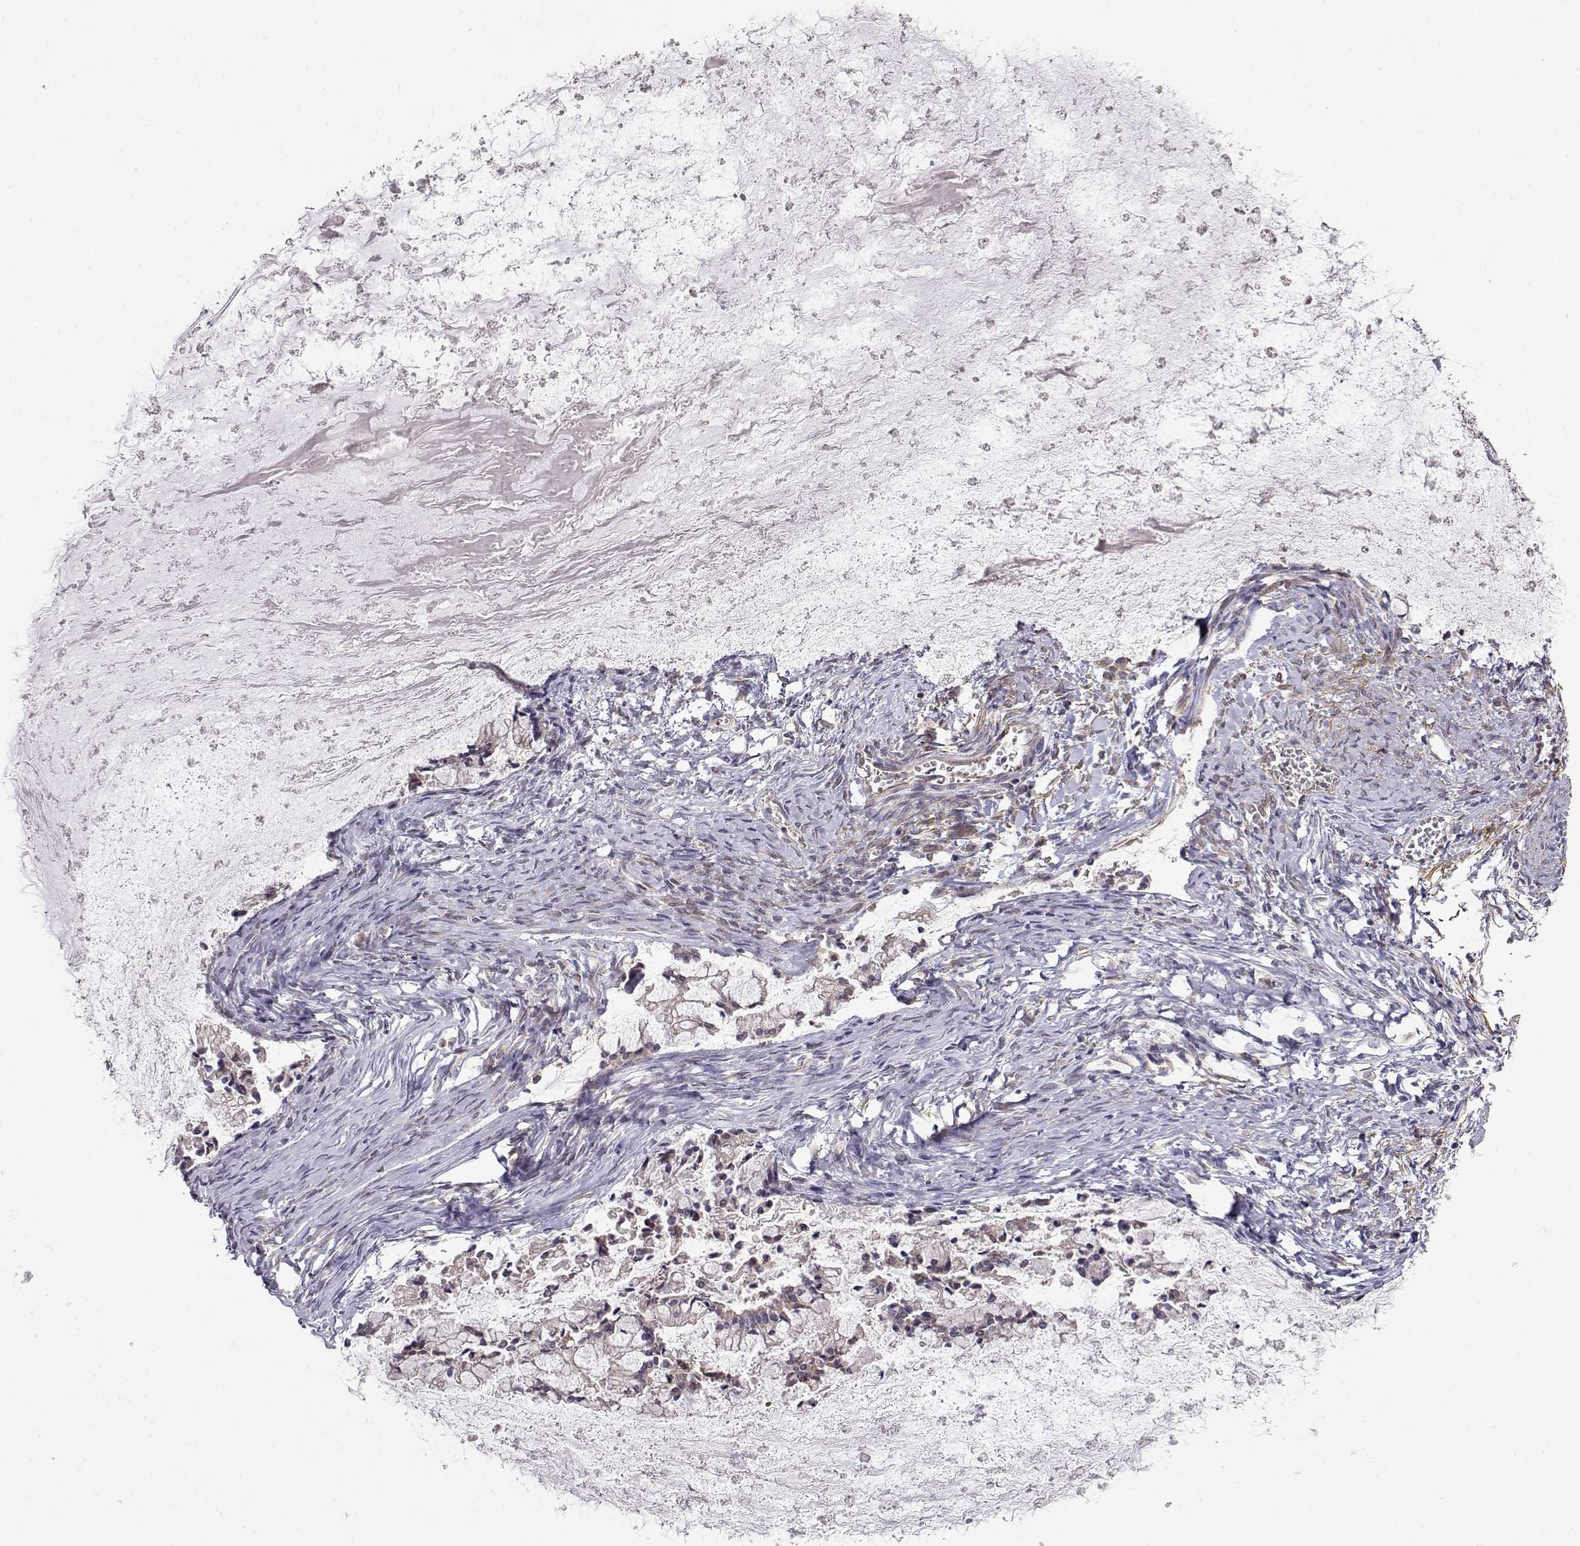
{"staining": {"intensity": "weak", "quantity": ">75%", "location": "cytoplasmic/membranous"}, "tissue": "ovarian cancer", "cell_type": "Tumor cells", "image_type": "cancer", "snomed": [{"axis": "morphology", "description": "Cystadenocarcinoma, mucinous, NOS"}, {"axis": "topography", "description": "Ovary"}], "caption": "Weak cytoplasmic/membranous protein expression is appreciated in about >75% of tumor cells in ovarian cancer.", "gene": "PAIP1", "patient": {"sex": "female", "age": 67}}